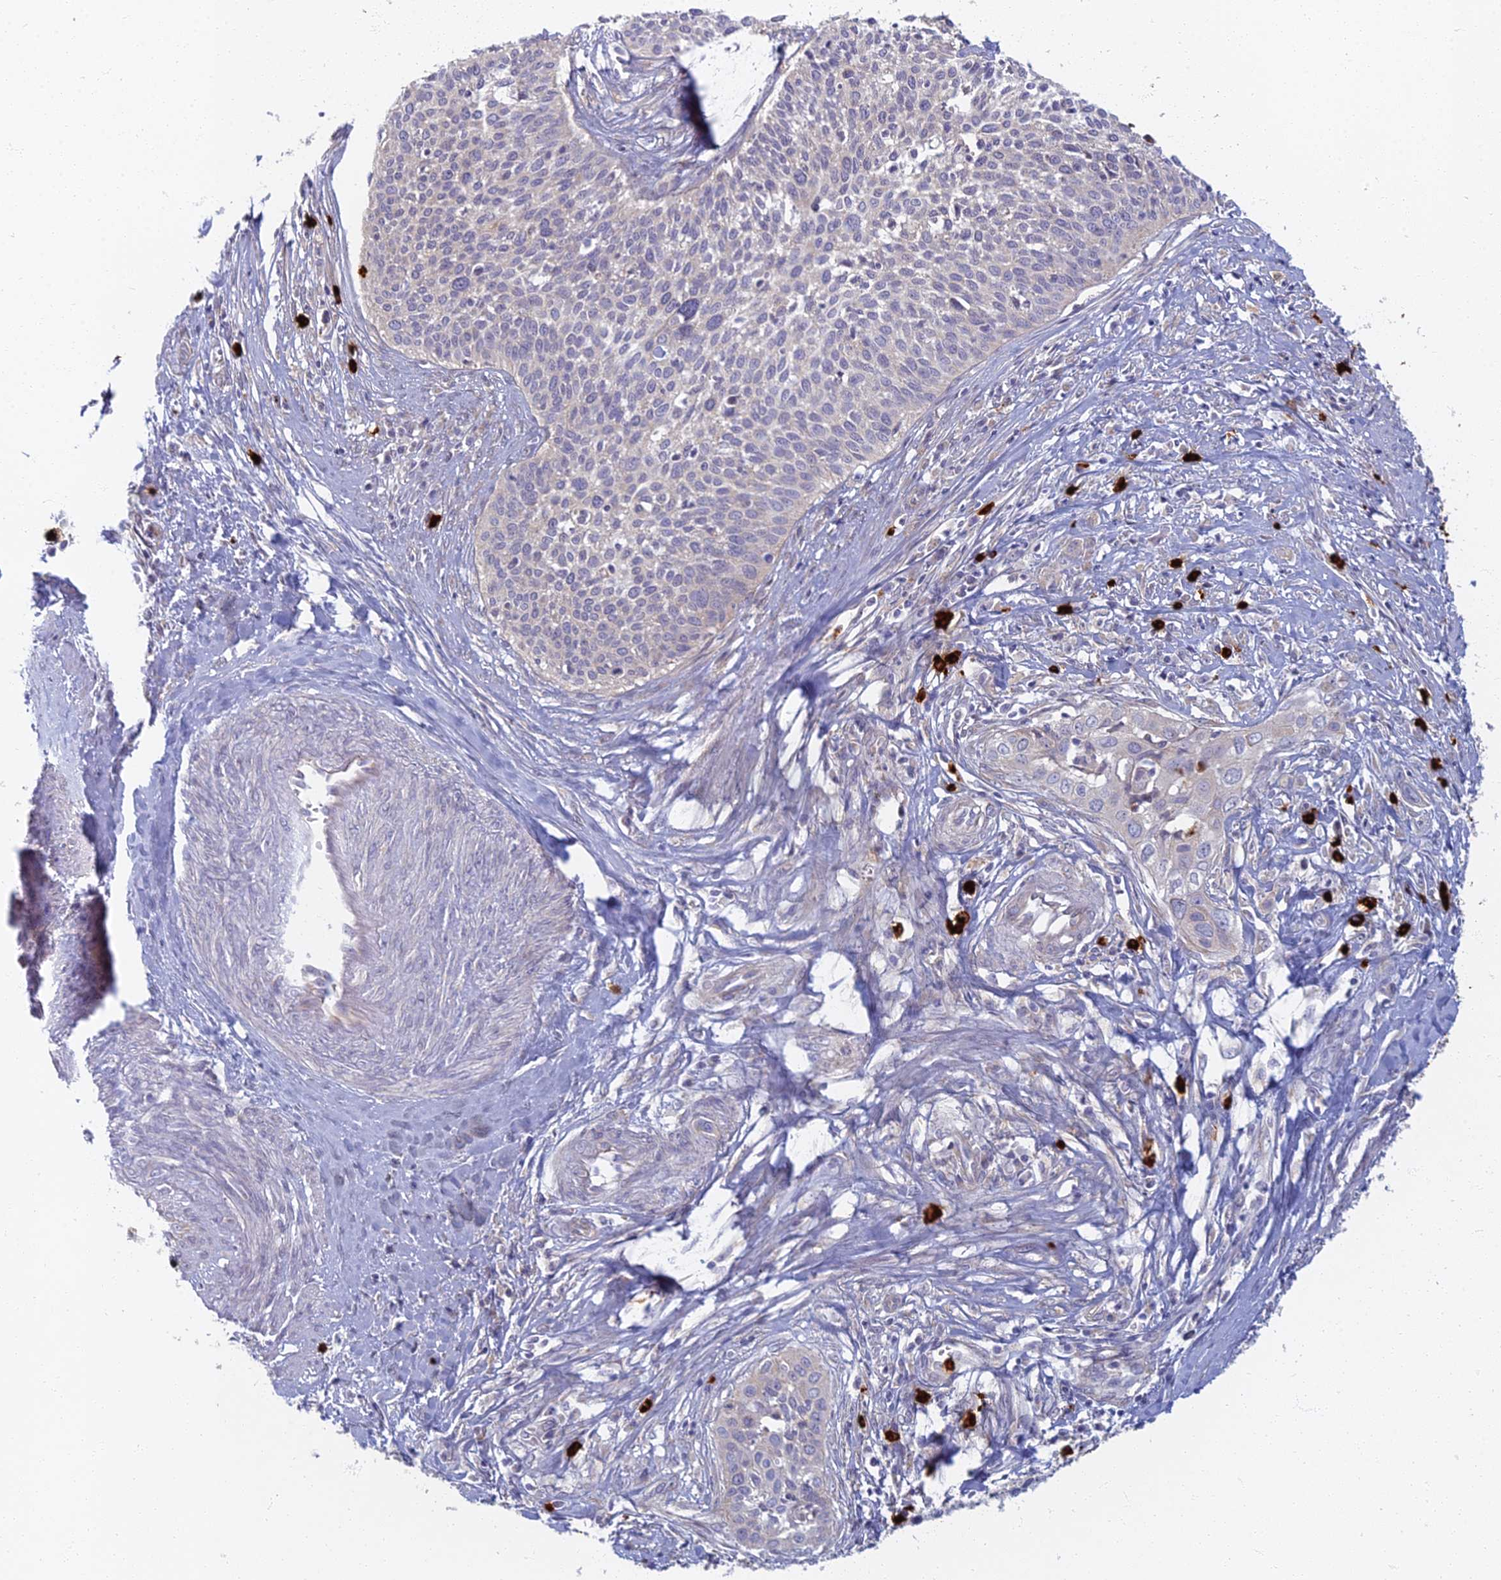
{"staining": {"intensity": "weak", "quantity": "<25%", "location": "cytoplasmic/membranous"}, "tissue": "cervical cancer", "cell_type": "Tumor cells", "image_type": "cancer", "snomed": [{"axis": "morphology", "description": "Squamous cell carcinoma, NOS"}, {"axis": "topography", "description": "Cervix"}], "caption": "The IHC histopathology image has no significant expression in tumor cells of cervical cancer tissue.", "gene": "PROX2", "patient": {"sex": "female", "age": 34}}